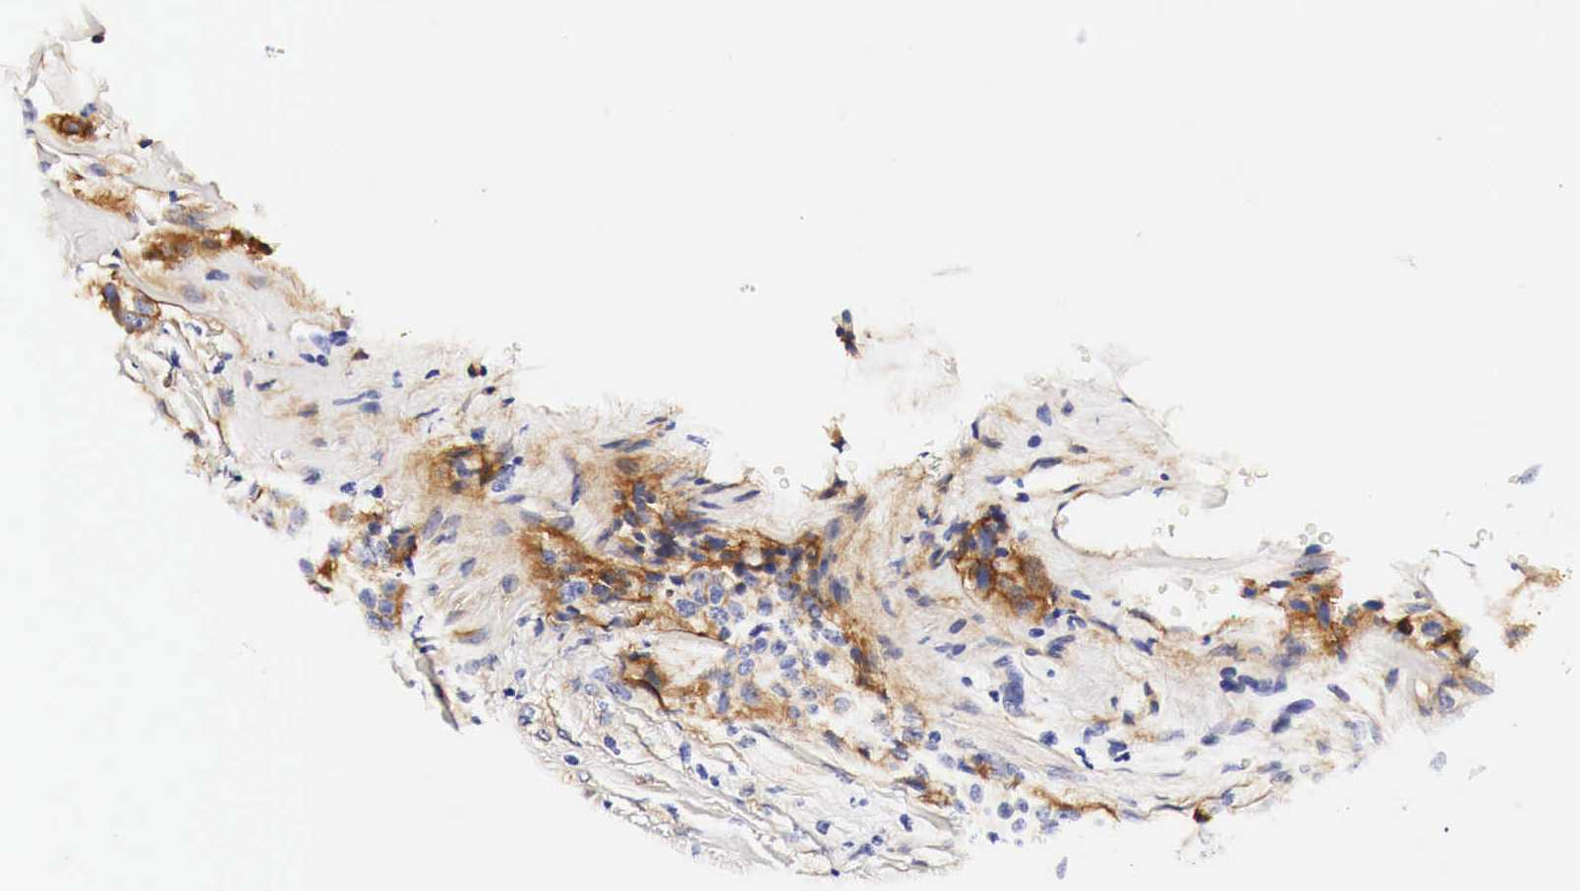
{"staining": {"intensity": "moderate", "quantity": ">75%", "location": "cytoplasmic/membranous"}, "tissue": "breast cancer", "cell_type": "Tumor cells", "image_type": "cancer", "snomed": [{"axis": "morphology", "description": "Duct carcinoma"}, {"axis": "topography", "description": "Breast"}], "caption": "A brown stain labels moderate cytoplasmic/membranous expression of a protein in human breast cancer tumor cells.", "gene": "EGFR", "patient": {"sex": "female", "age": 45}}